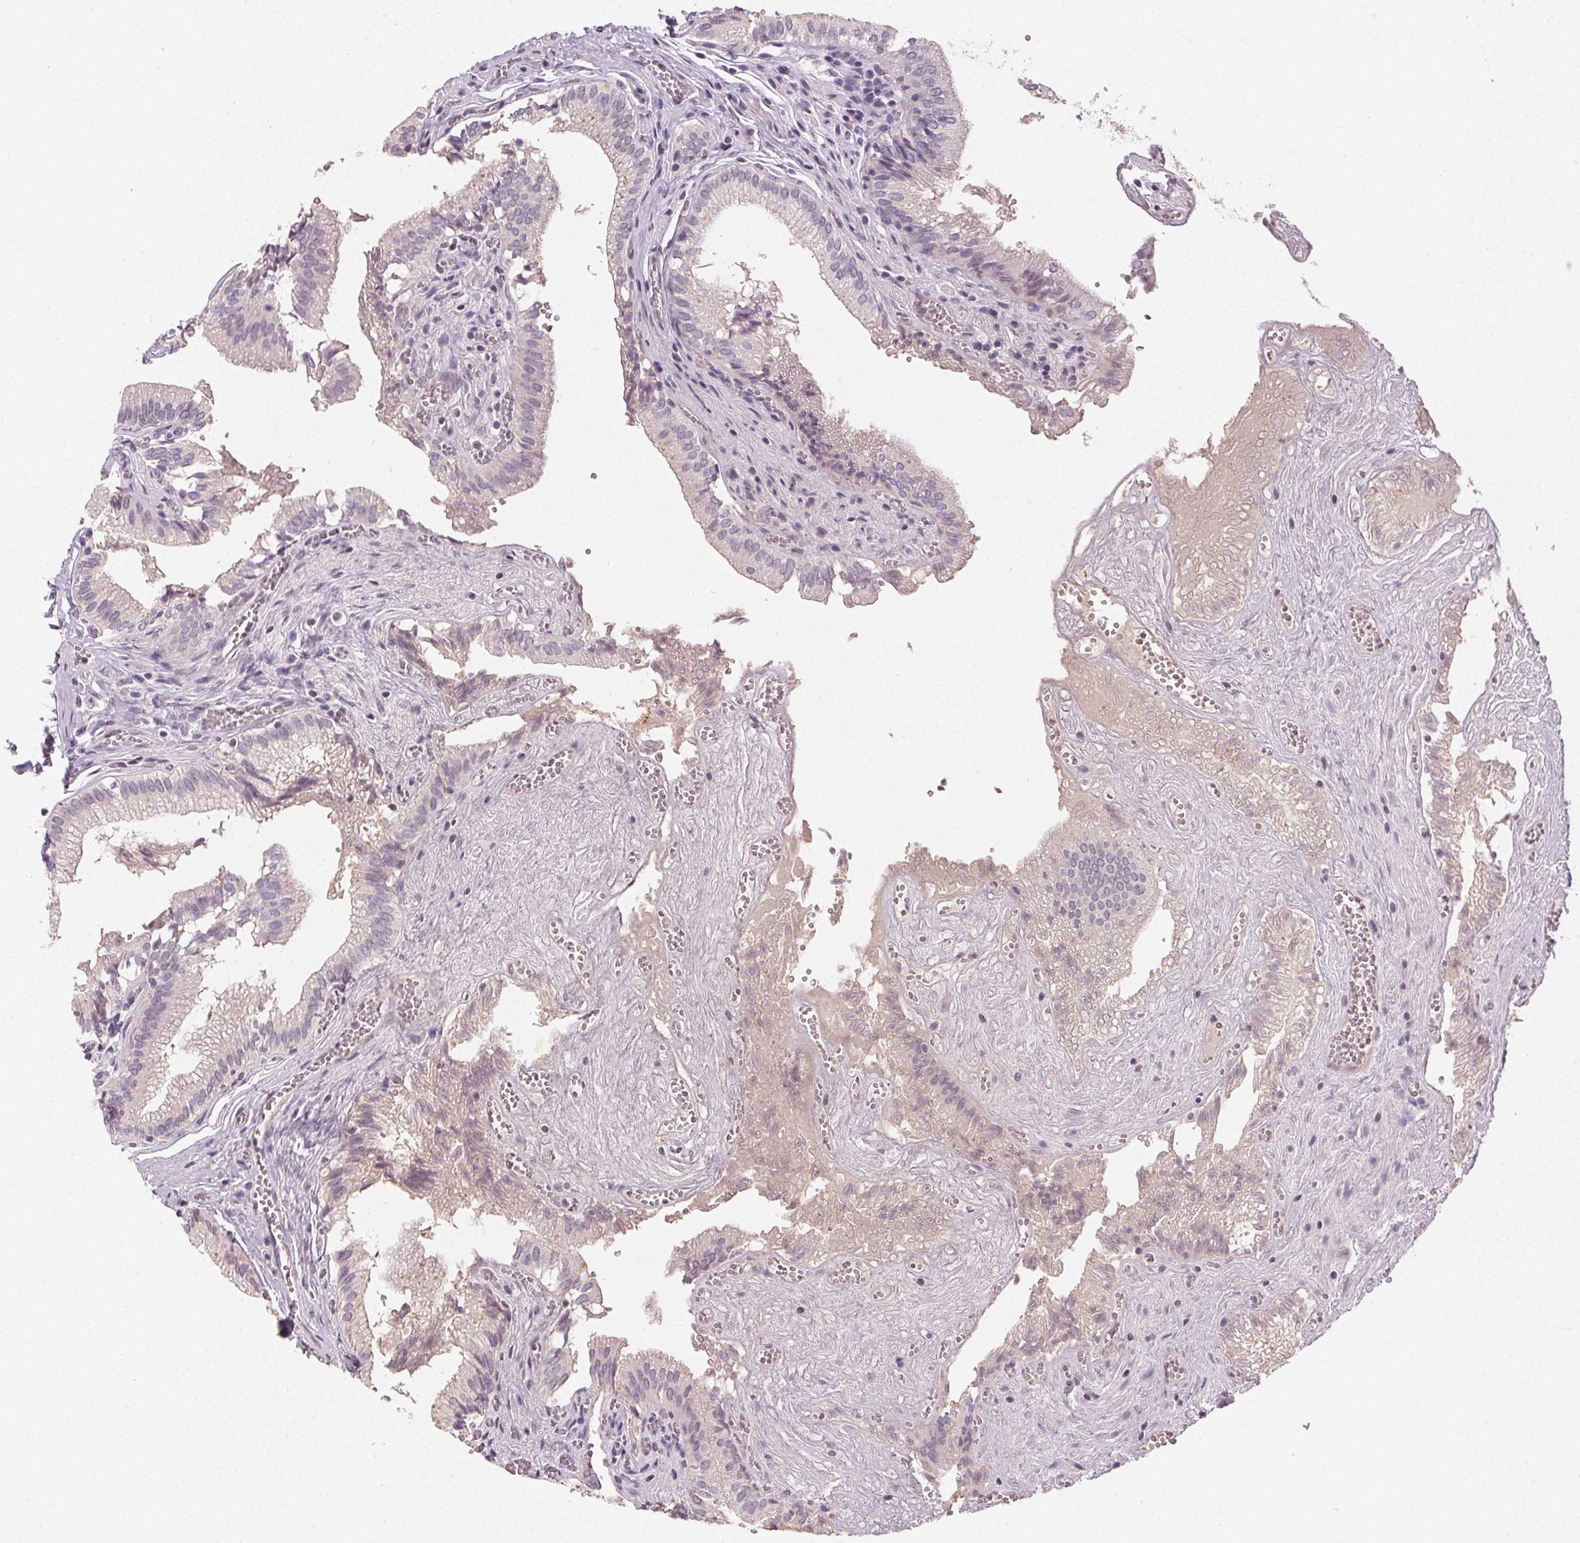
{"staining": {"intensity": "negative", "quantity": "none", "location": "none"}, "tissue": "gallbladder", "cell_type": "Glandular cells", "image_type": "normal", "snomed": [{"axis": "morphology", "description": "Normal tissue, NOS"}, {"axis": "topography", "description": "Gallbladder"}, {"axis": "topography", "description": "Peripheral nerve tissue"}], "caption": "DAB immunohistochemical staining of unremarkable gallbladder demonstrates no significant expression in glandular cells.", "gene": "CLTRN", "patient": {"sex": "male", "age": 17}}